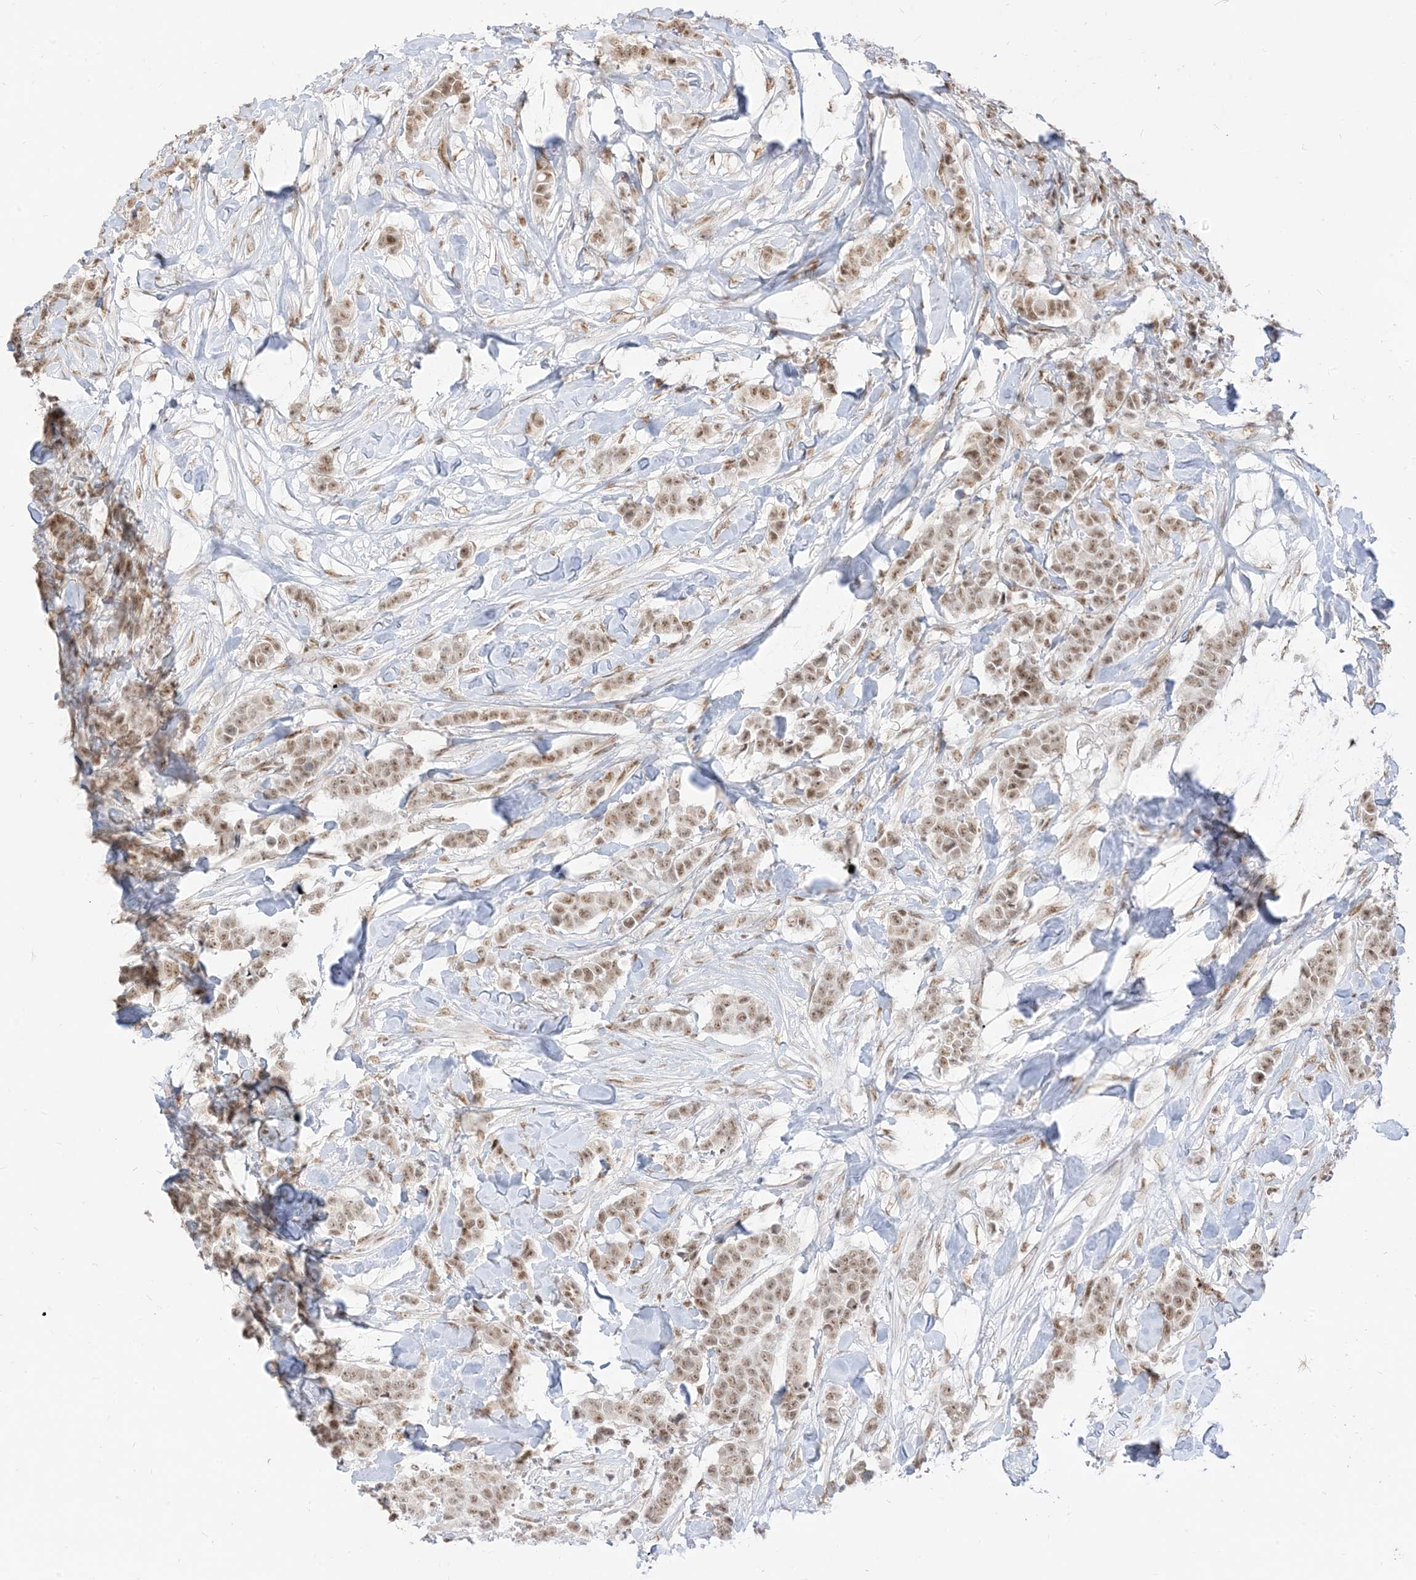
{"staining": {"intensity": "moderate", "quantity": ">75%", "location": "nuclear"}, "tissue": "breast cancer", "cell_type": "Tumor cells", "image_type": "cancer", "snomed": [{"axis": "morphology", "description": "Duct carcinoma"}, {"axis": "topography", "description": "Breast"}], "caption": "This histopathology image exhibits IHC staining of human breast cancer (infiltrating ductal carcinoma), with medium moderate nuclear staining in approximately >75% of tumor cells.", "gene": "ARGLU1", "patient": {"sex": "female", "age": 40}}